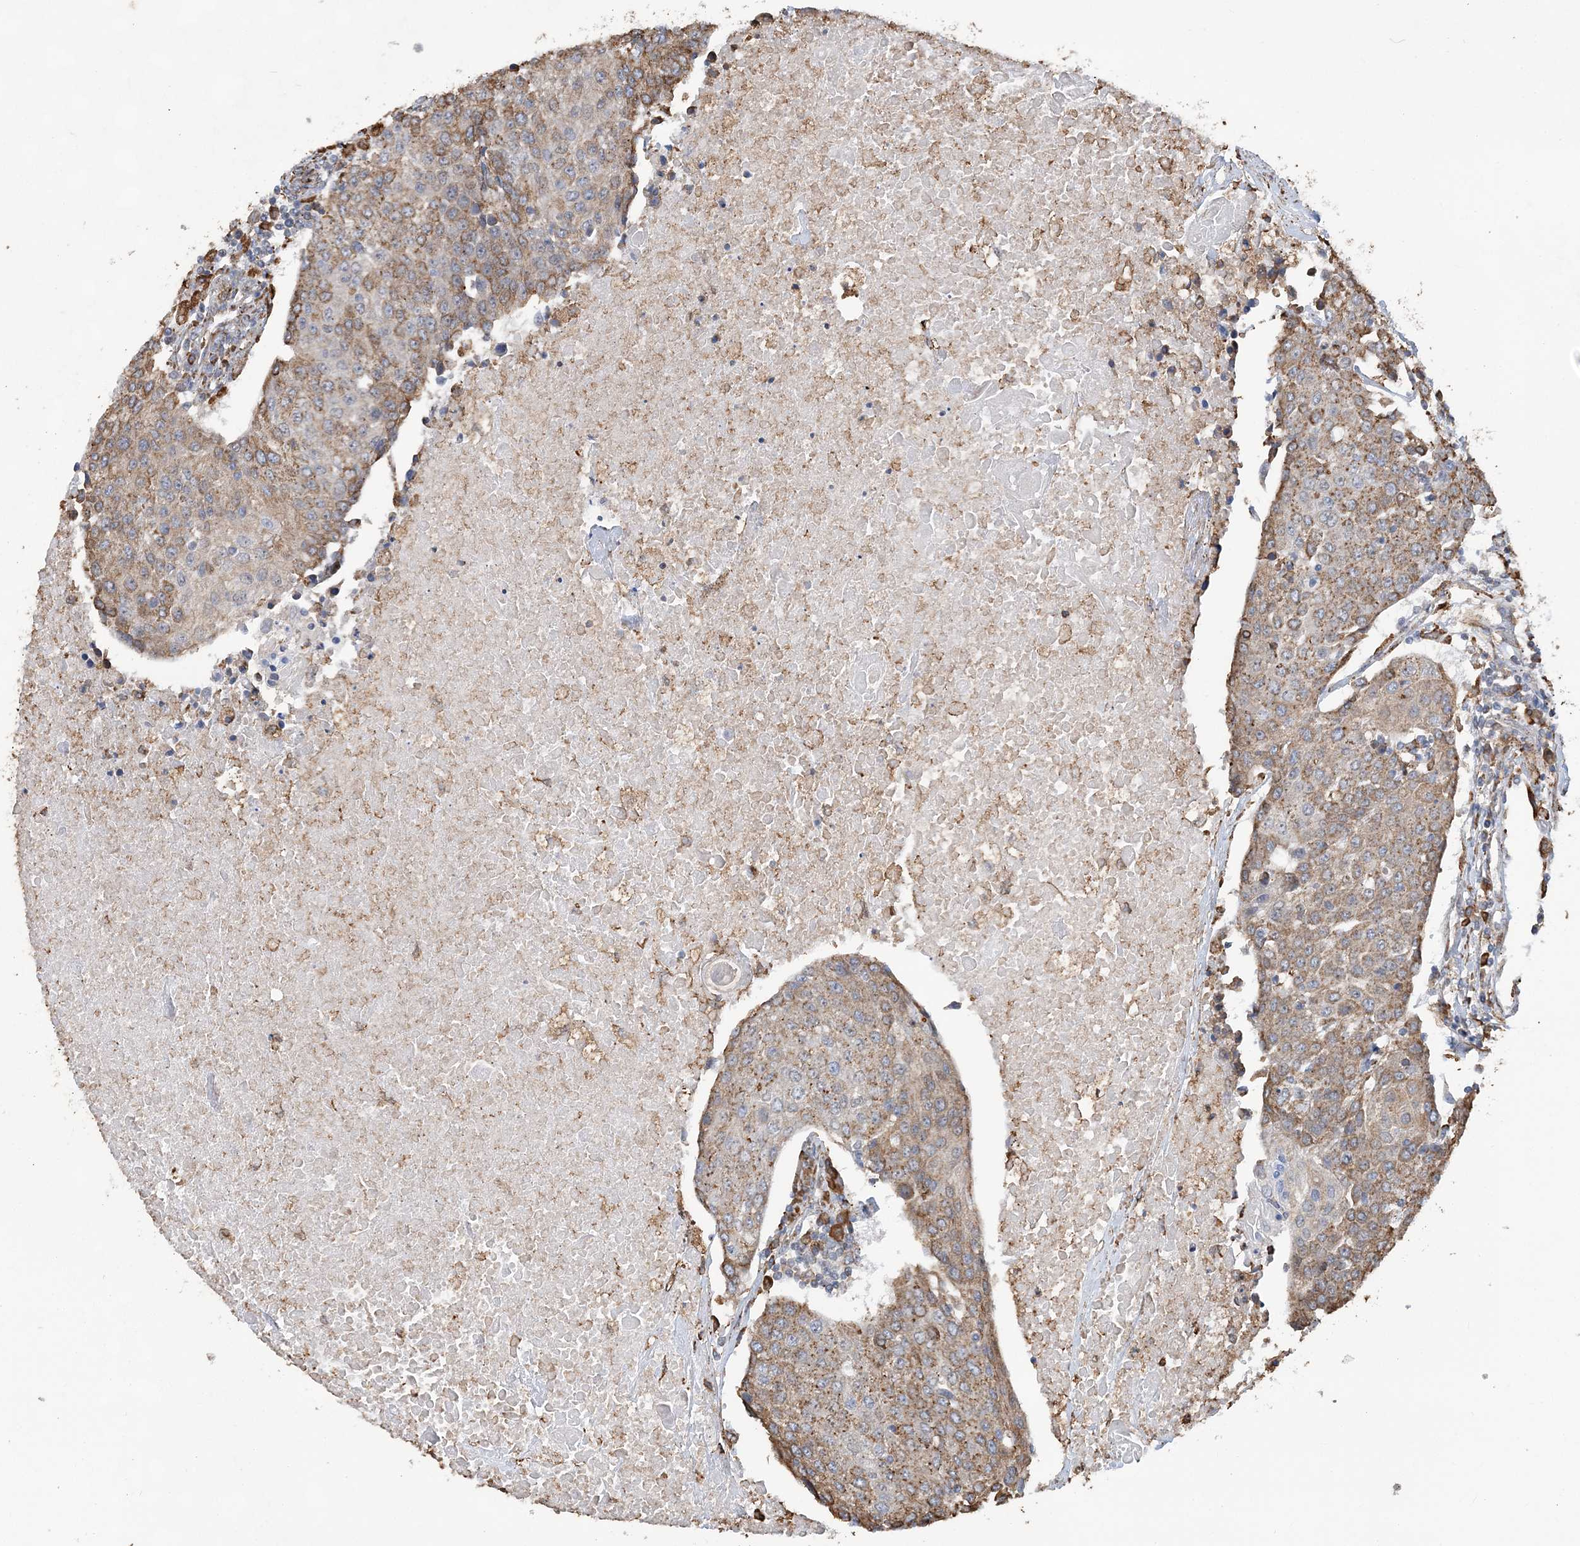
{"staining": {"intensity": "moderate", "quantity": ">75%", "location": "cytoplasmic/membranous"}, "tissue": "urothelial cancer", "cell_type": "Tumor cells", "image_type": "cancer", "snomed": [{"axis": "morphology", "description": "Urothelial carcinoma, High grade"}, {"axis": "topography", "description": "Urinary bladder"}], "caption": "DAB immunohistochemical staining of urothelial cancer shows moderate cytoplasmic/membranous protein staining in approximately >75% of tumor cells.", "gene": "WDR12", "patient": {"sex": "female", "age": 85}}